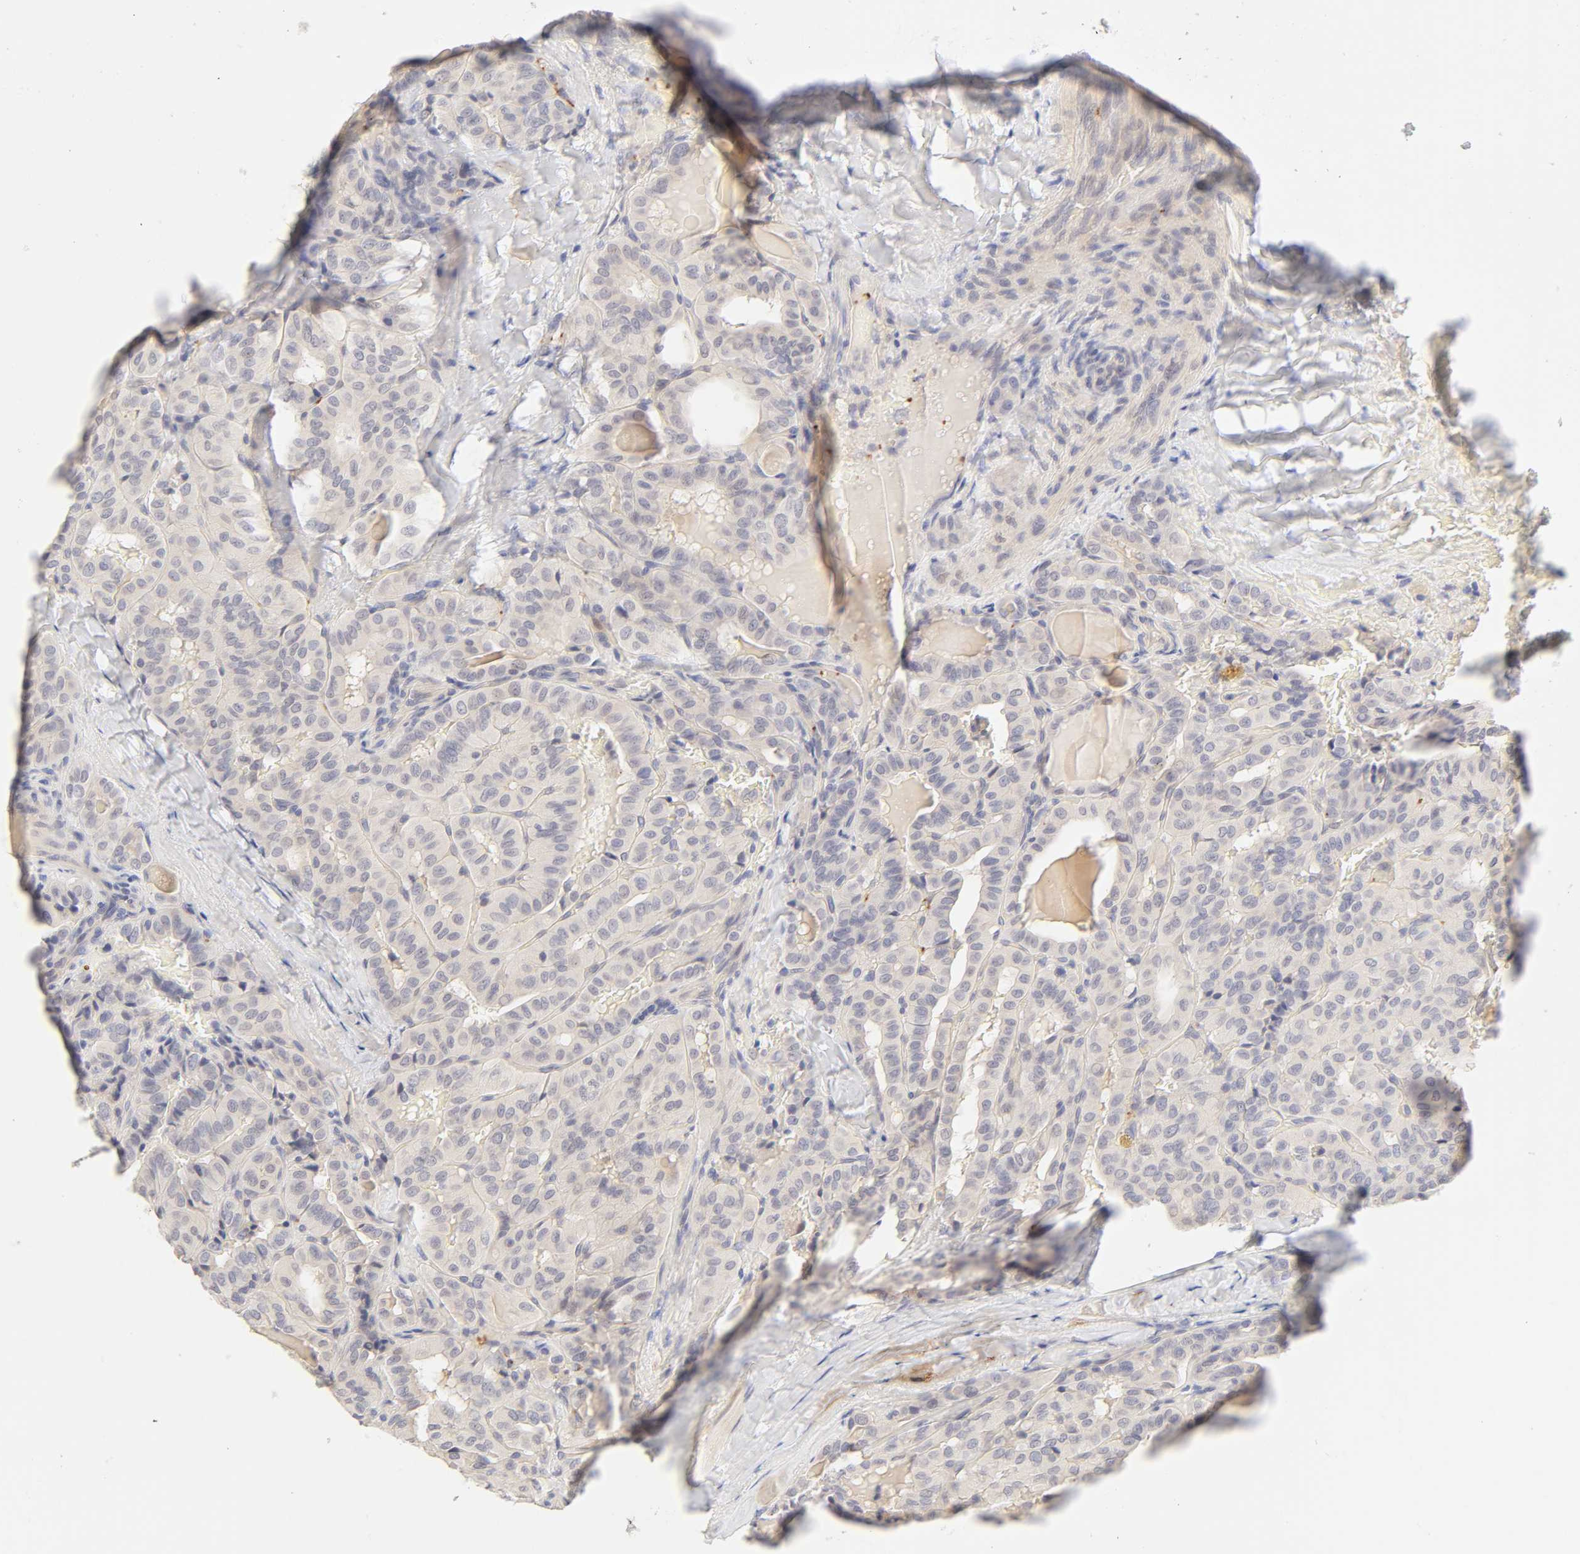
{"staining": {"intensity": "weak", "quantity": "25%-75%", "location": "cytoplasmic/membranous"}, "tissue": "thyroid cancer", "cell_type": "Tumor cells", "image_type": "cancer", "snomed": [{"axis": "morphology", "description": "Papillary adenocarcinoma, NOS"}, {"axis": "topography", "description": "Thyroid gland"}], "caption": "Thyroid cancer (papillary adenocarcinoma) stained with a protein marker demonstrates weak staining in tumor cells.", "gene": "CYP4B1", "patient": {"sex": "male", "age": 77}}